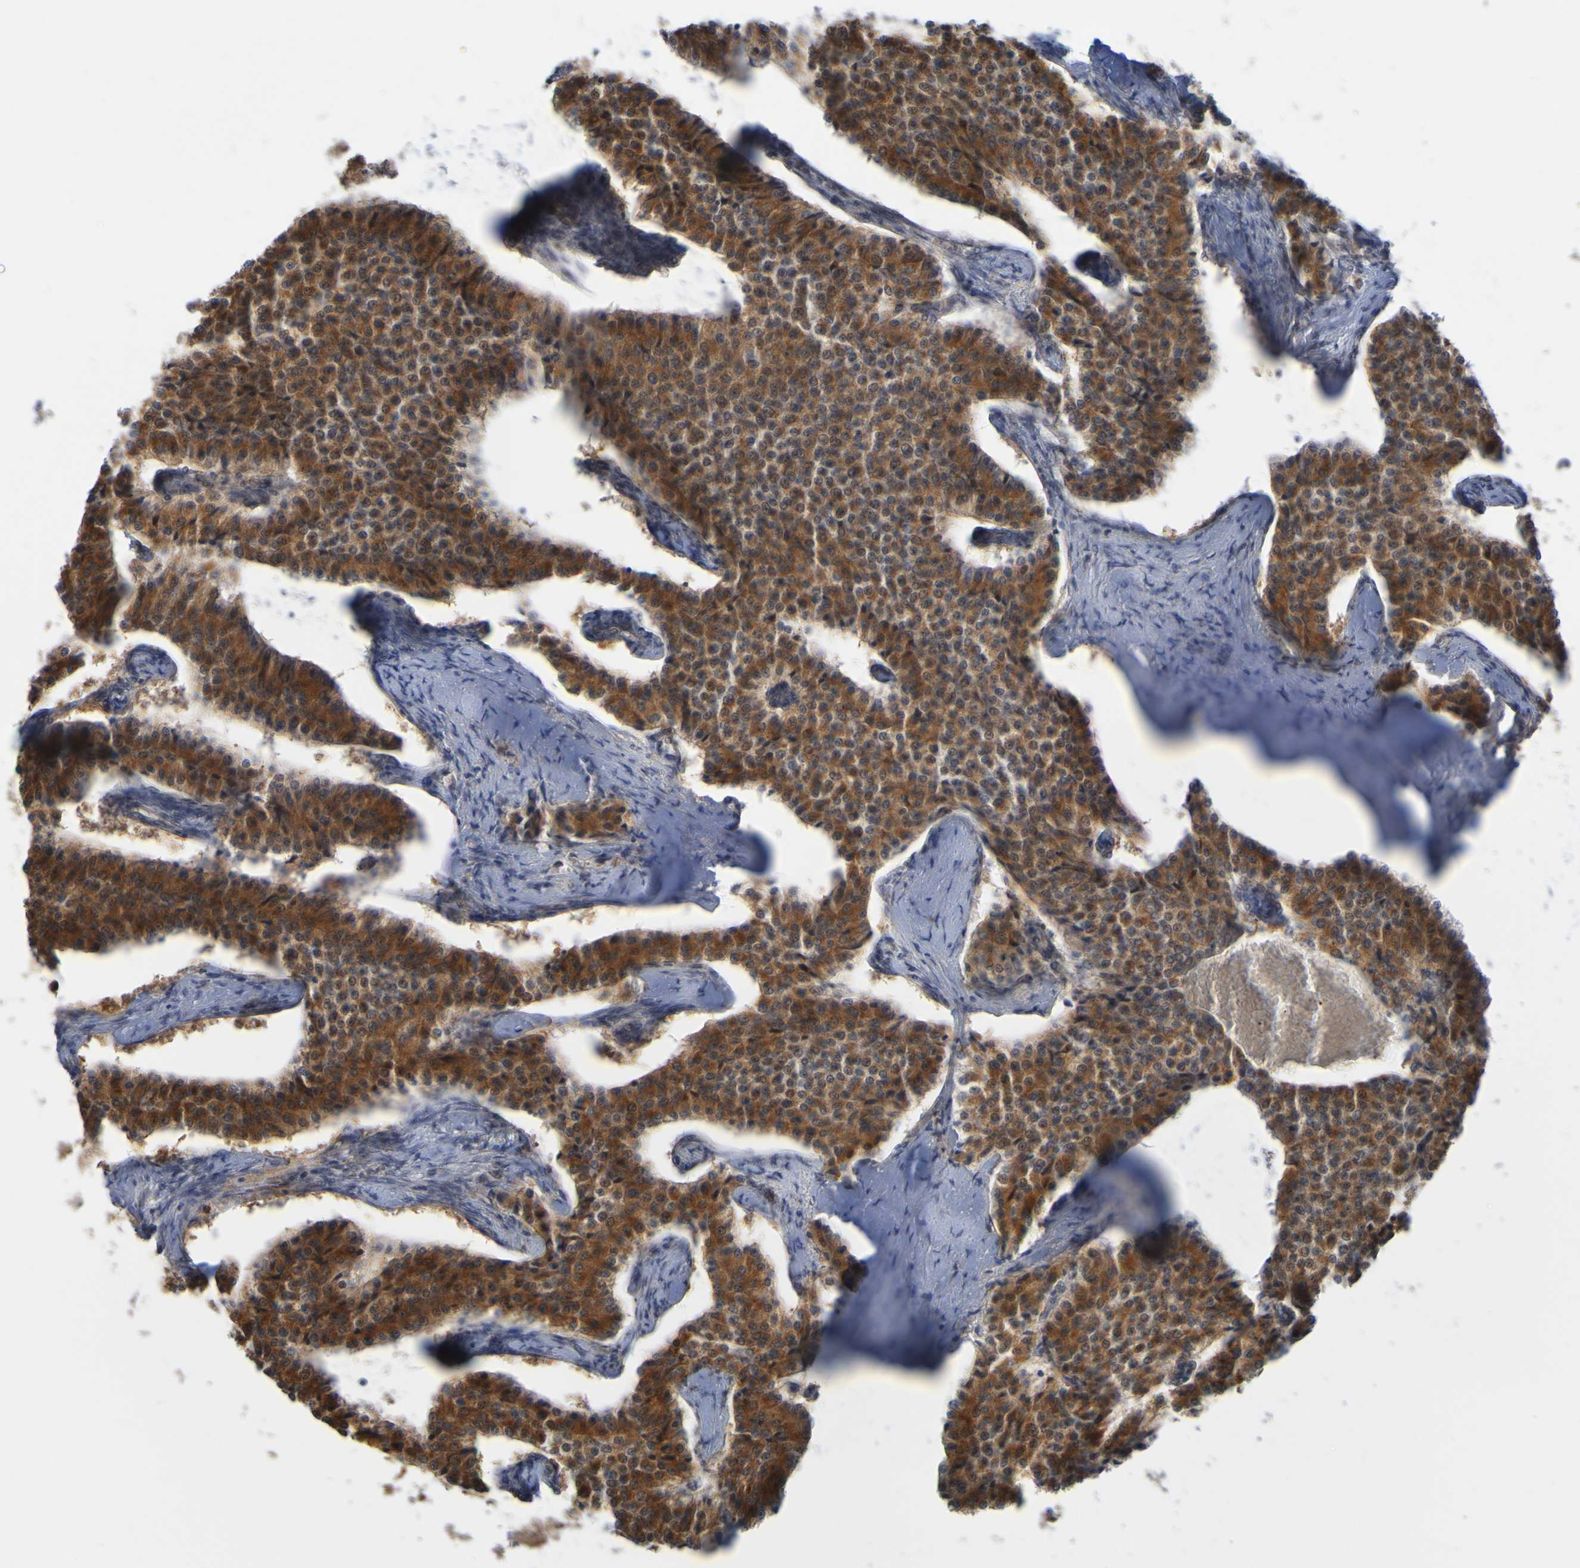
{"staining": {"intensity": "strong", "quantity": ">75%", "location": "cytoplasmic/membranous"}, "tissue": "carcinoid", "cell_type": "Tumor cells", "image_type": "cancer", "snomed": [{"axis": "morphology", "description": "Carcinoid, malignant, NOS"}, {"axis": "topography", "description": "Colon"}], "caption": "This is a photomicrograph of immunohistochemistry (IHC) staining of carcinoid, which shows strong staining in the cytoplasmic/membranous of tumor cells.", "gene": "NAV2", "patient": {"sex": "female", "age": 52}}